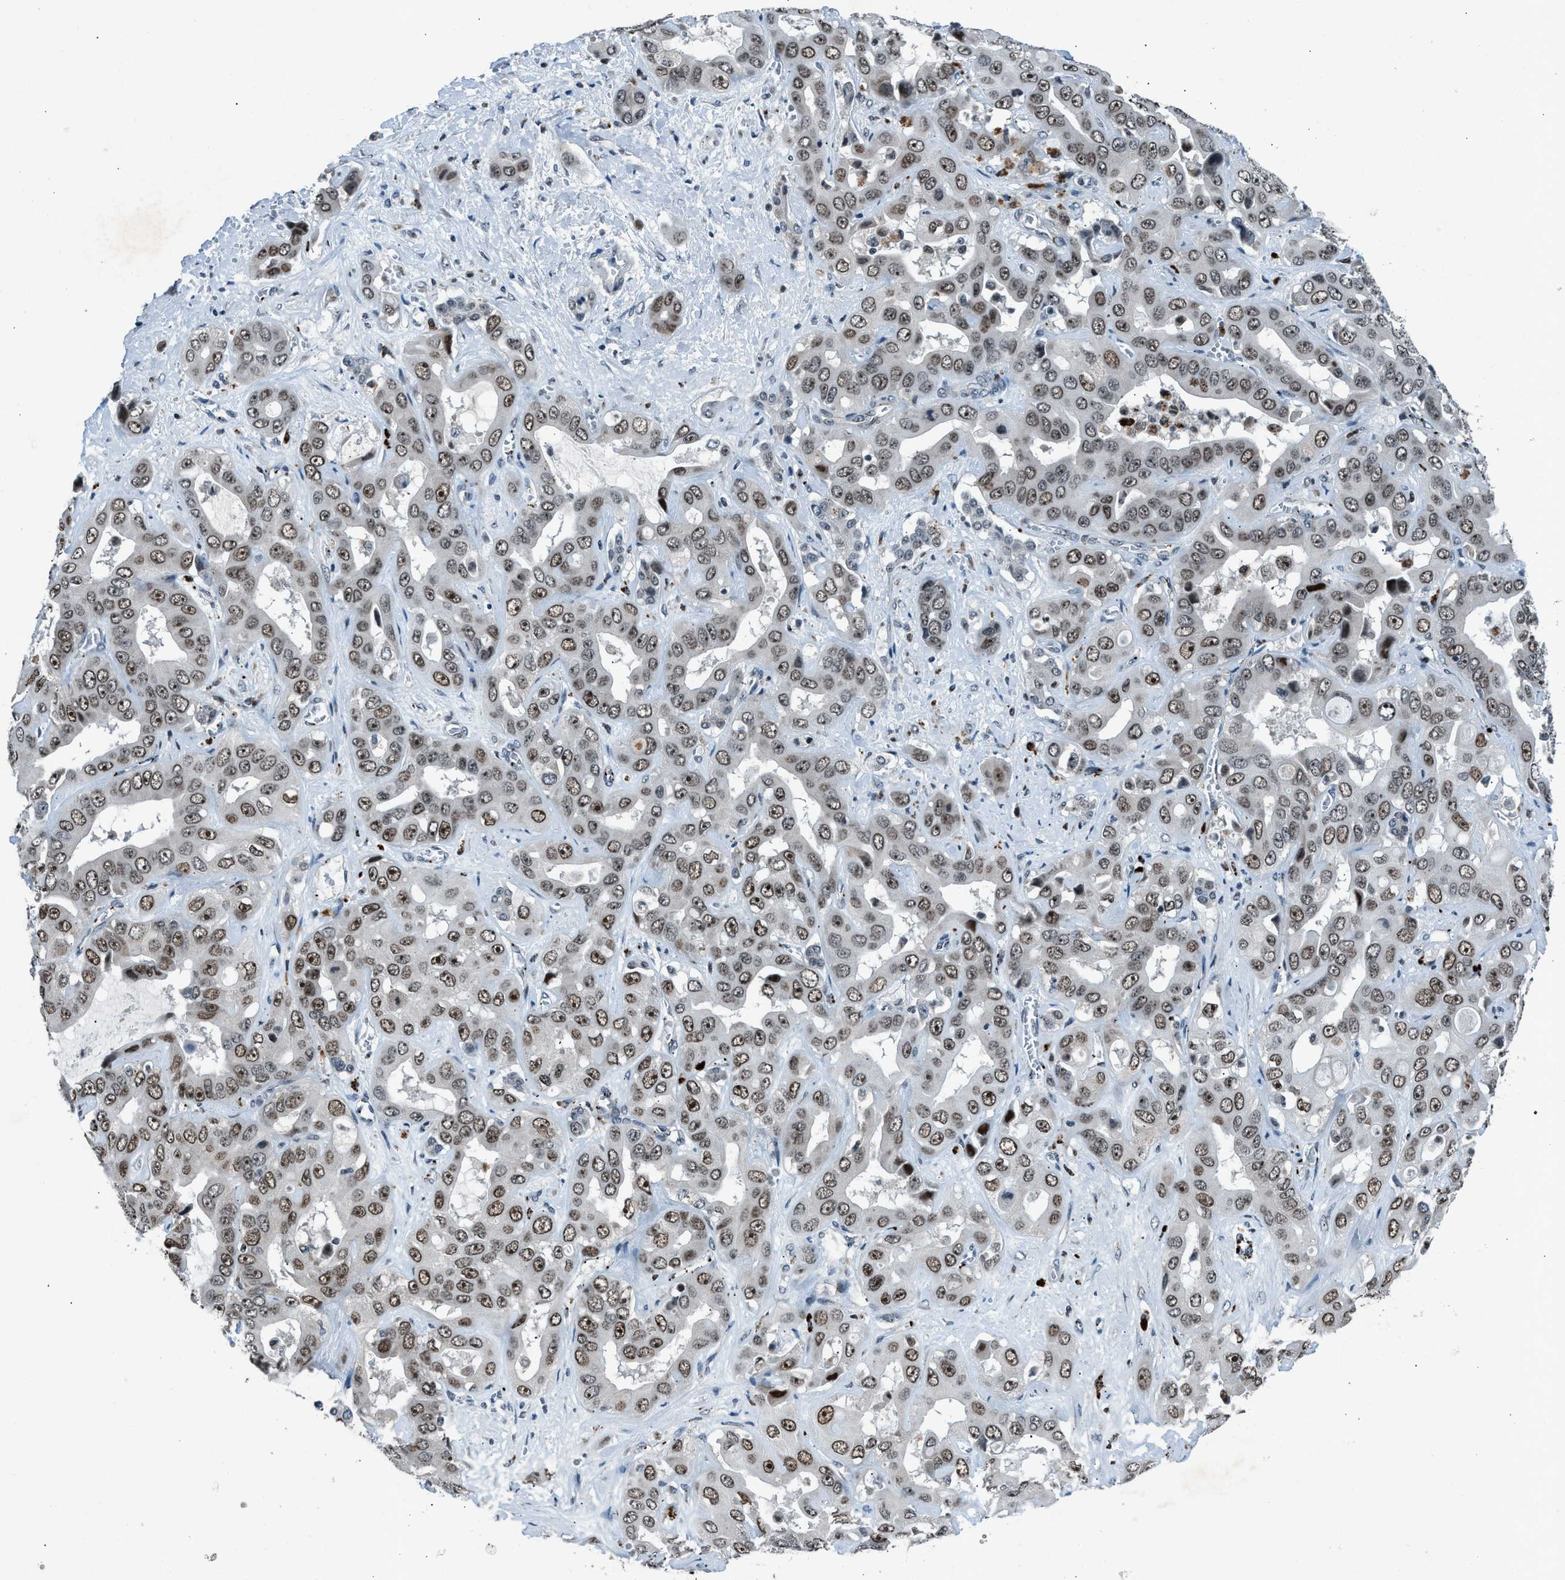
{"staining": {"intensity": "moderate", "quantity": ">75%", "location": "nuclear"}, "tissue": "liver cancer", "cell_type": "Tumor cells", "image_type": "cancer", "snomed": [{"axis": "morphology", "description": "Cholangiocarcinoma"}, {"axis": "topography", "description": "Liver"}], "caption": "Immunohistochemistry of human cholangiocarcinoma (liver) reveals medium levels of moderate nuclear staining in about >75% of tumor cells.", "gene": "ADCY1", "patient": {"sex": "female", "age": 52}}